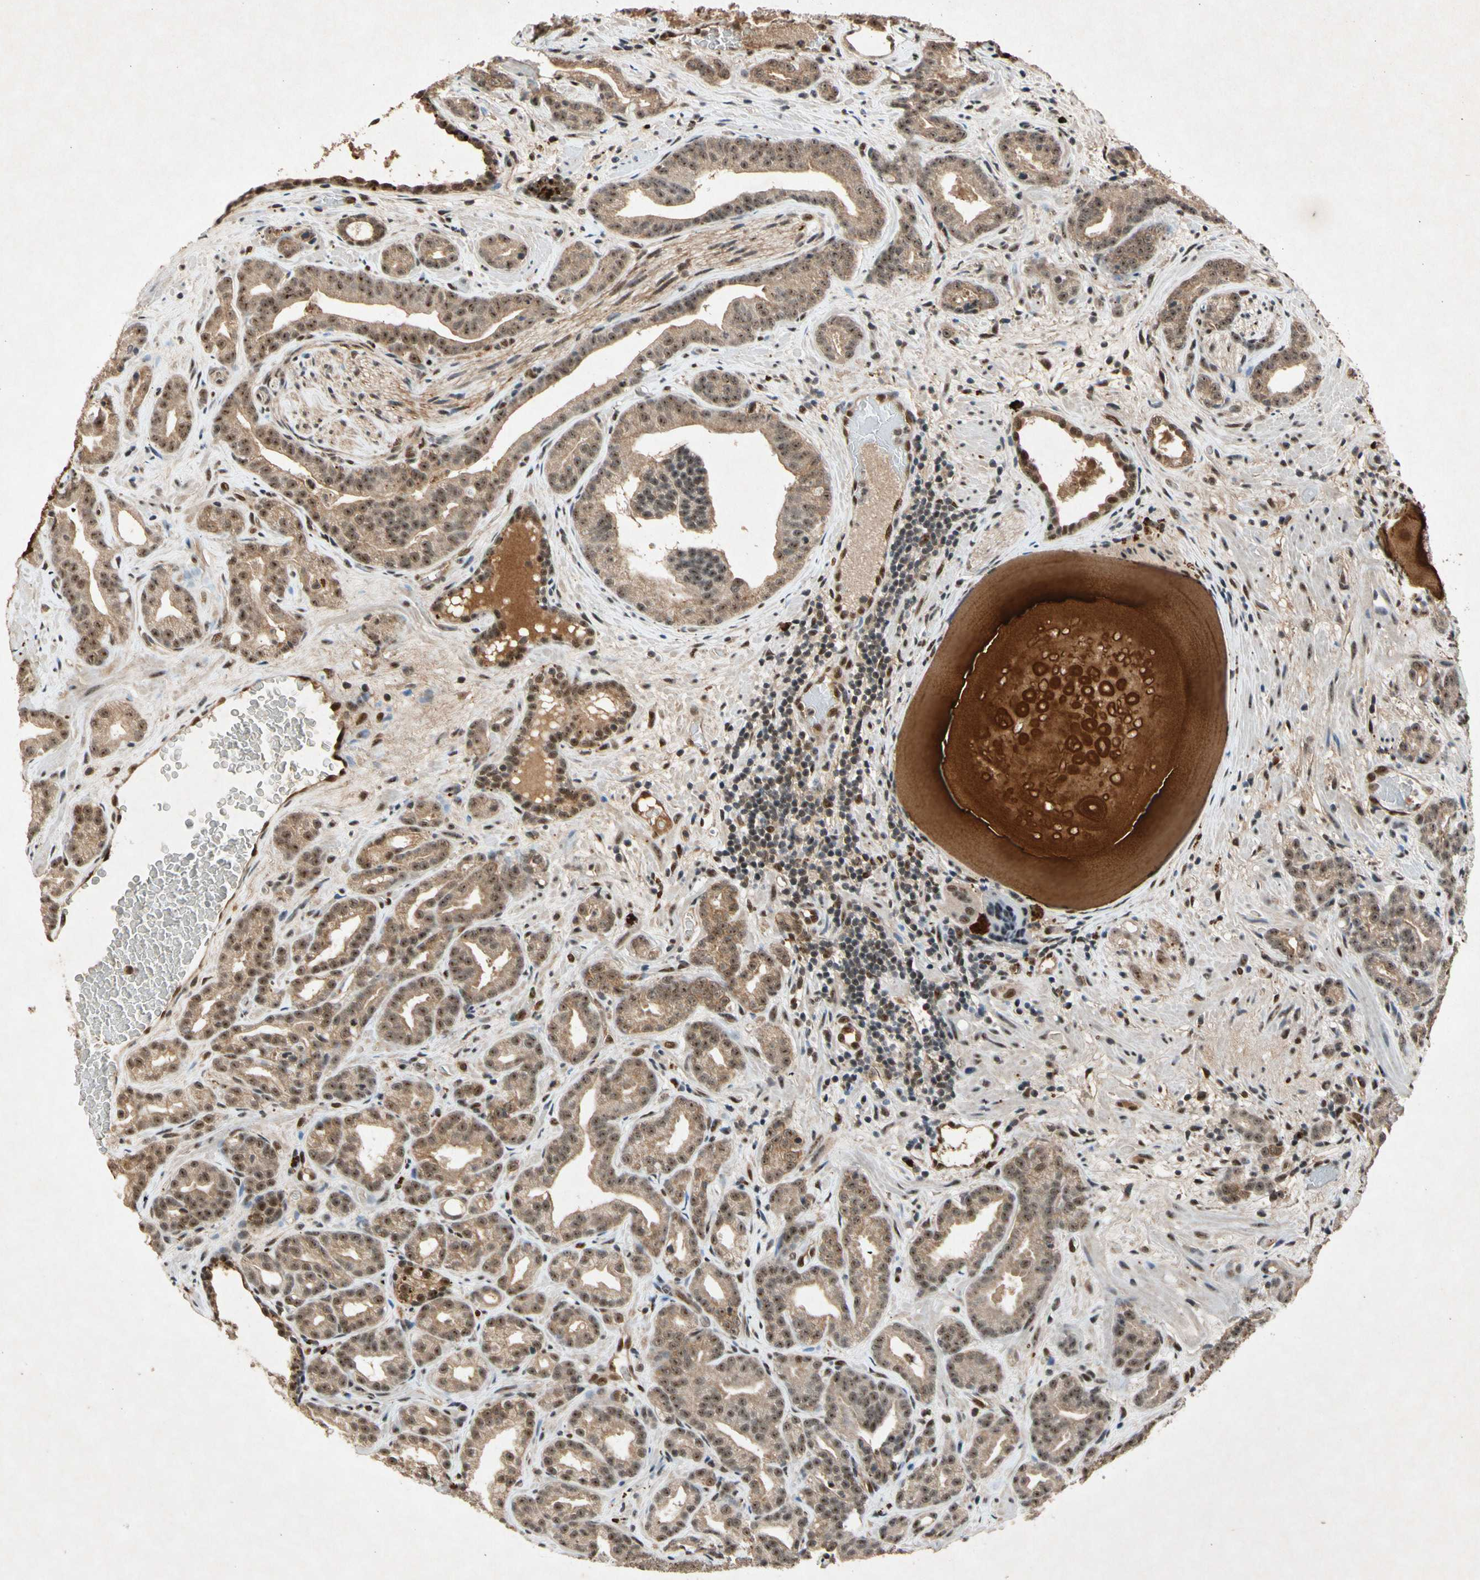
{"staining": {"intensity": "moderate", "quantity": ">75%", "location": "cytoplasmic/membranous,nuclear"}, "tissue": "prostate cancer", "cell_type": "Tumor cells", "image_type": "cancer", "snomed": [{"axis": "morphology", "description": "Adenocarcinoma, Low grade"}, {"axis": "topography", "description": "Prostate"}], "caption": "A high-resolution image shows immunohistochemistry staining of adenocarcinoma (low-grade) (prostate), which shows moderate cytoplasmic/membranous and nuclear staining in approximately >75% of tumor cells.", "gene": "PML", "patient": {"sex": "male", "age": 63}}